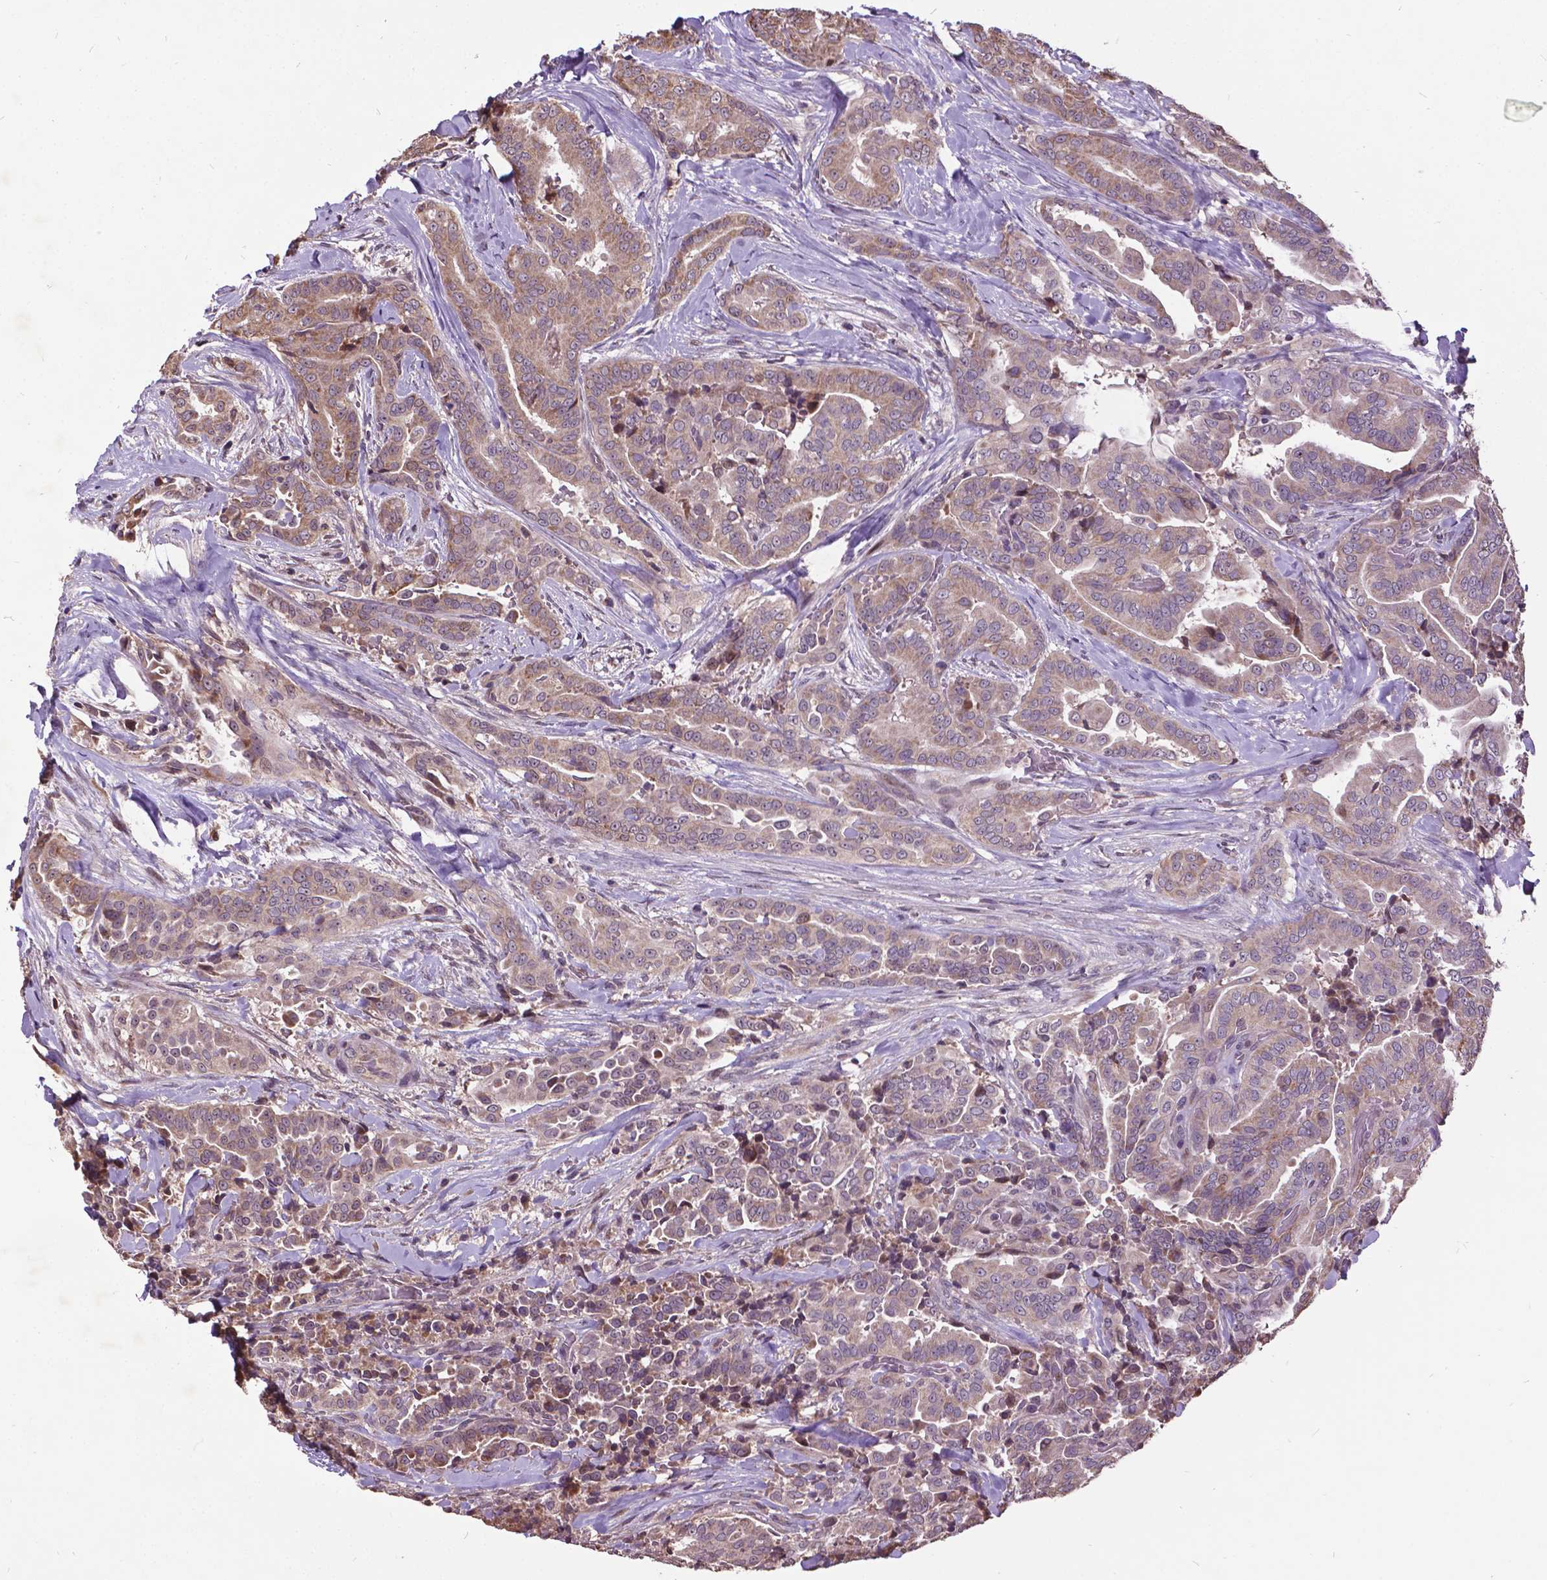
{"staining": {"intensity": "weak", "quantity": "25%-75%", "location": "cytoplasmic/membranous"}, "tissue": "thyroid cancer", "cell_type": "Tumor cells", "image_type": "cancer", "snomed": [{"axis": "morphology", "description": "Papillary adenocarcinoma, NOS"}, {"axis": "topography", "description": "Thyroid gland"}], "caption": "Thyroid papillary adenocarcinoma tissue demonstrates weak cytoplasmic/membranous expression in approximately 25%-75% of tumor cells, visualized by immunohistochemistry. The staining was performed using DAB to visualize the protein expression in brown, while the nuclei were stained in blue with hematoxylin (Magnification: 20x).", "gene": "AP1S3", "patient": {"sex": "male", "age": 61}}